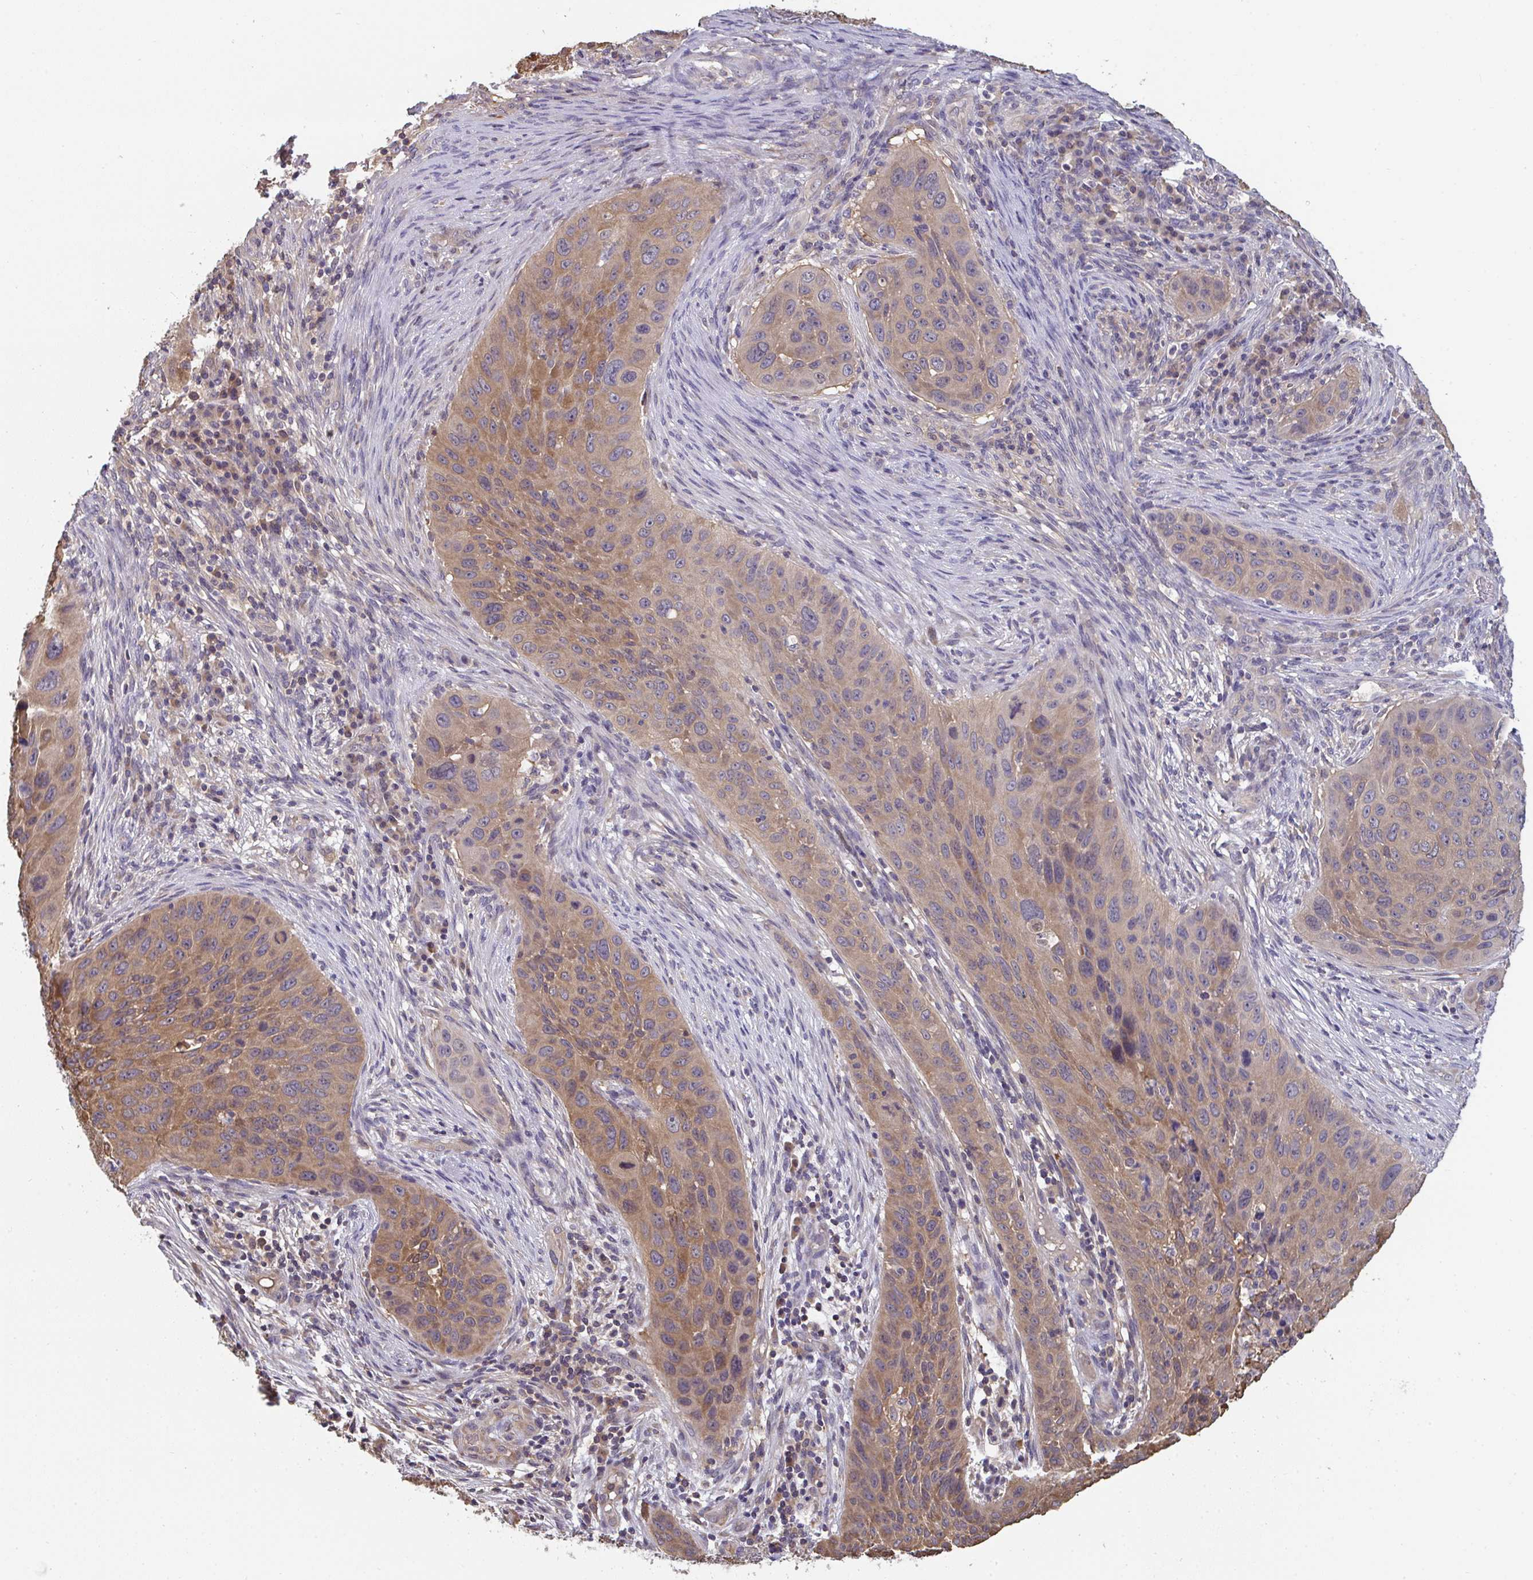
{"staining": {"intensity": "moderate", "quantity": "25%-75%", "location": "cytoplasmic/membranous"}, "tissue": "lung cancer", "cell_type": "Tumor cells", "image_type": "cancer", "snomed": [{"axis": "morphology", "description": "Squamous cell carcinoma, NOS"}, {"axis": "topography", "description": "Lung"}], "caption": "Protein staining of lung squamous cell carcinoma tissue exhibits moderate cytoplasmic/membranous staining in approximately 25%-75% of tumor cells.", "gene": "TTC9C", "patient": {"sex": "male", "age": 63}}